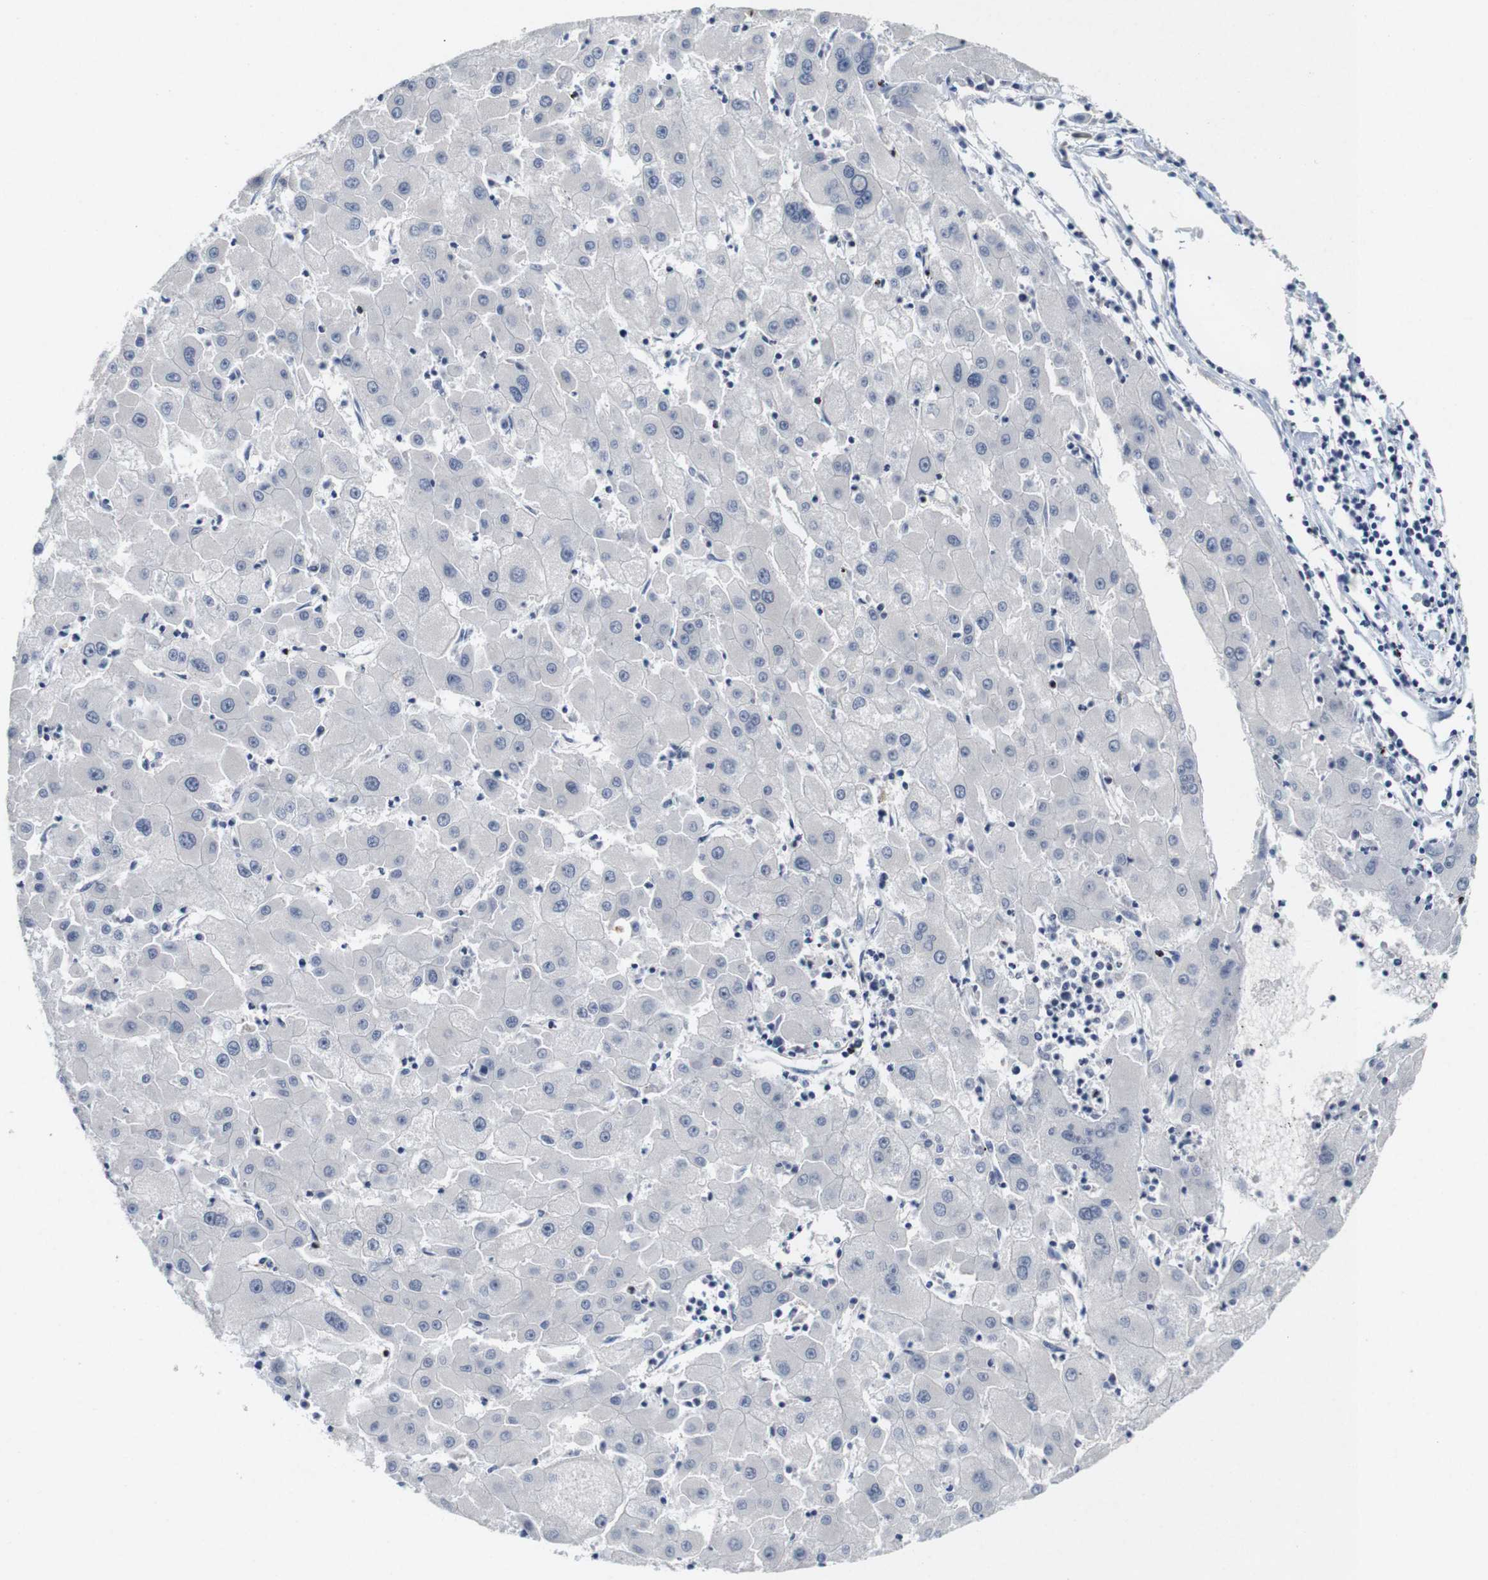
{"staining": {"intensity": "negative", "quantity": "none", "location": "none"}, "tissue": "liver cancer", "cell_type": "Tumor cells", "image_type": "cancer", "snomed": [{"axis": "morphology", "description": "Carcinoma, Hepatocellular, NOS"}, {"axis": "topography", "description": "Liver"}], "caption": "Immunohistochemical staining of liver cancer (hepatocellular carcinoma) reveals no significant expression in tumor cells.", "gene": "CYB561", "patient": {"sex": "male", "age": 72}}